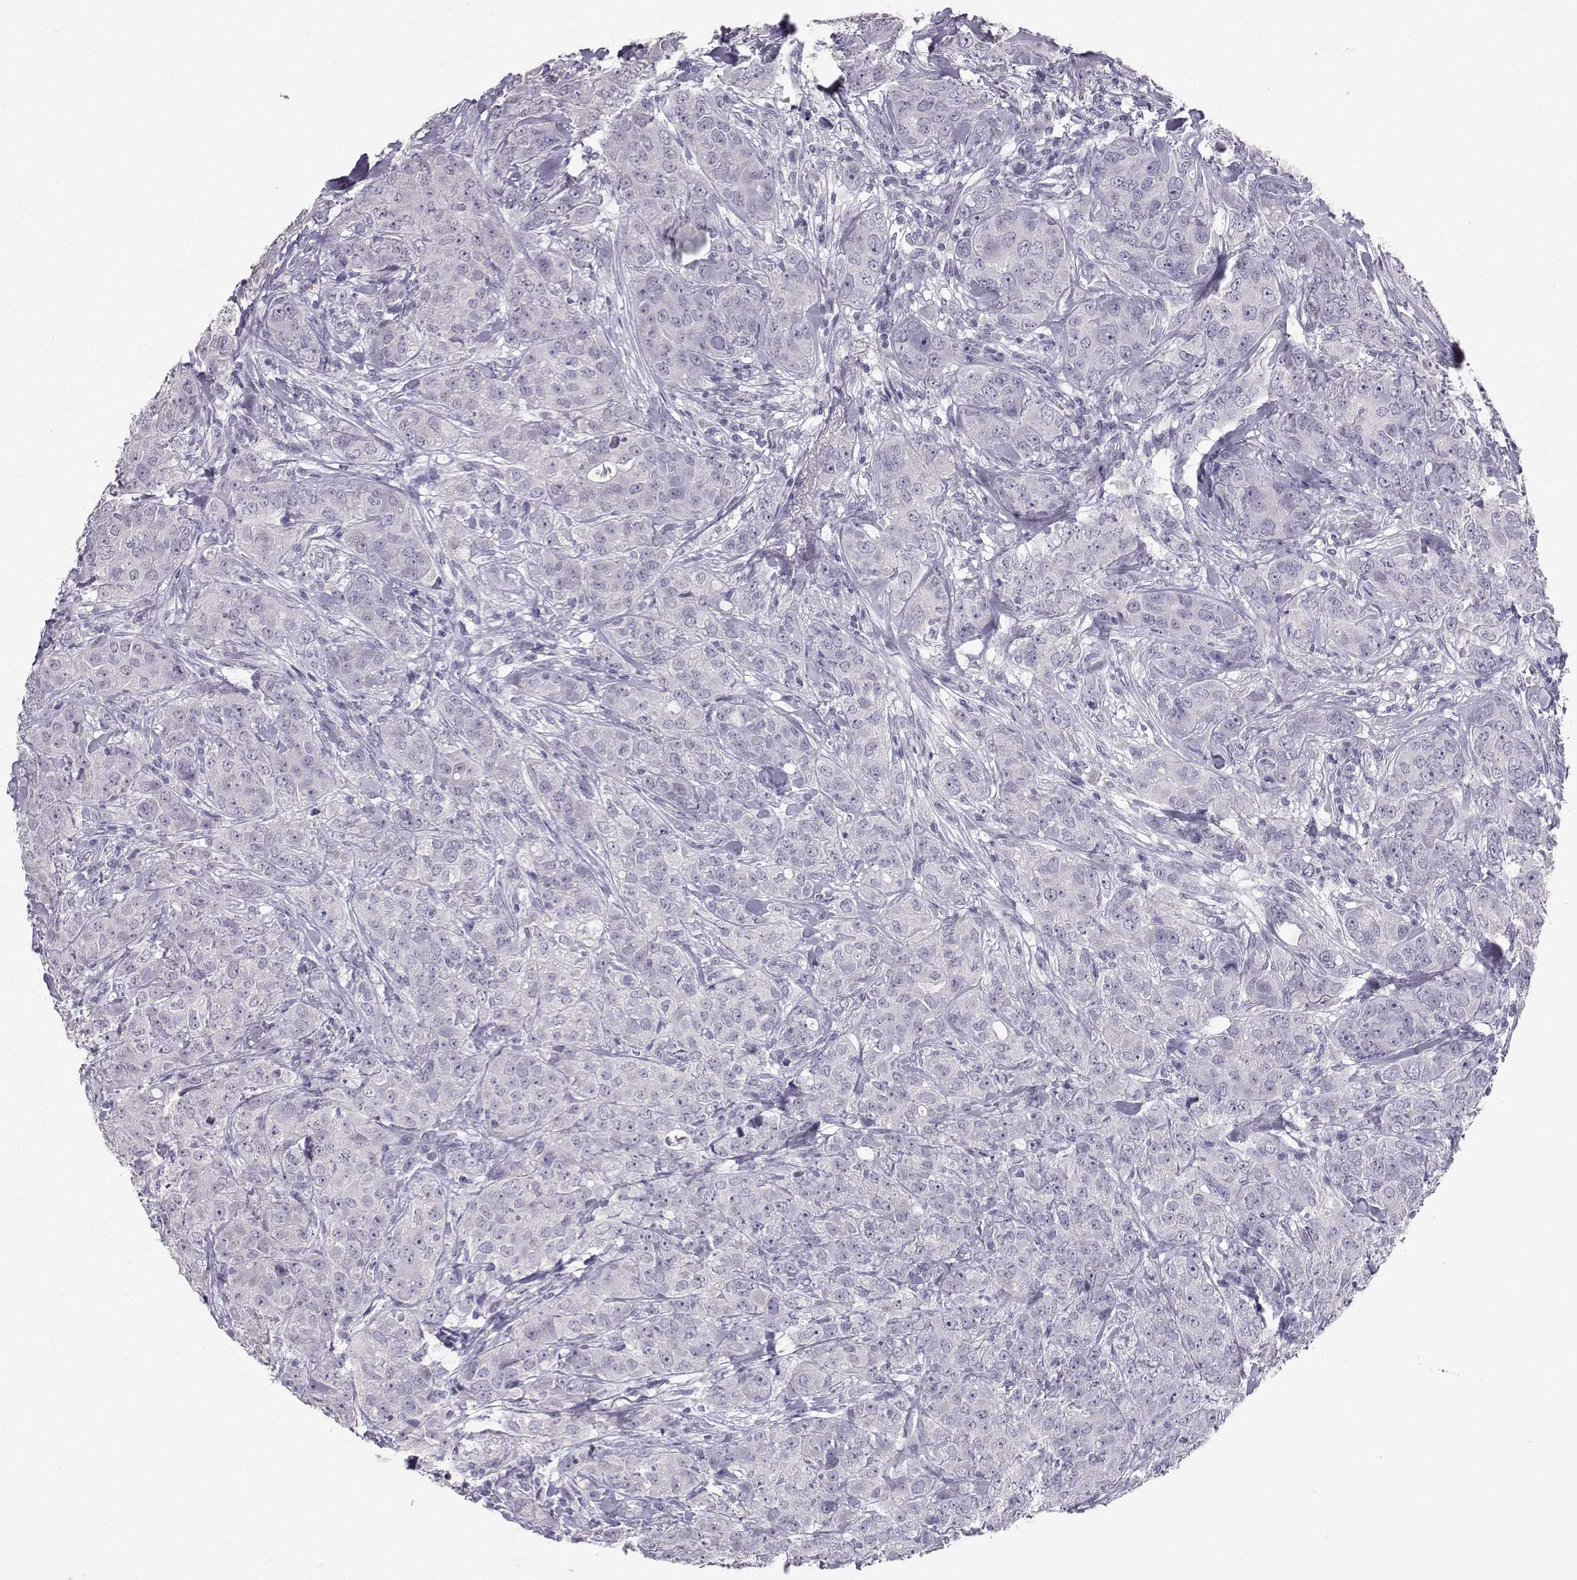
{"staining": {"intensity": "negative", "quantity": "none", "location": "none"}, "tissue": "breast cancer", "cell_type": "Tumor cells", "image_type": "cancer", "snomed": [{"axis": "morphology", "description": "Duct carcinoma"}, {"axis": "topography", "description": "Breast"}], "caption": "This is an IHC image of human breast cancer (infiltrating ductal carcinoma). There is no staining in tumor cells.", "gene": "CARTPT", "patient": {"sex": "female", "age": 43}}